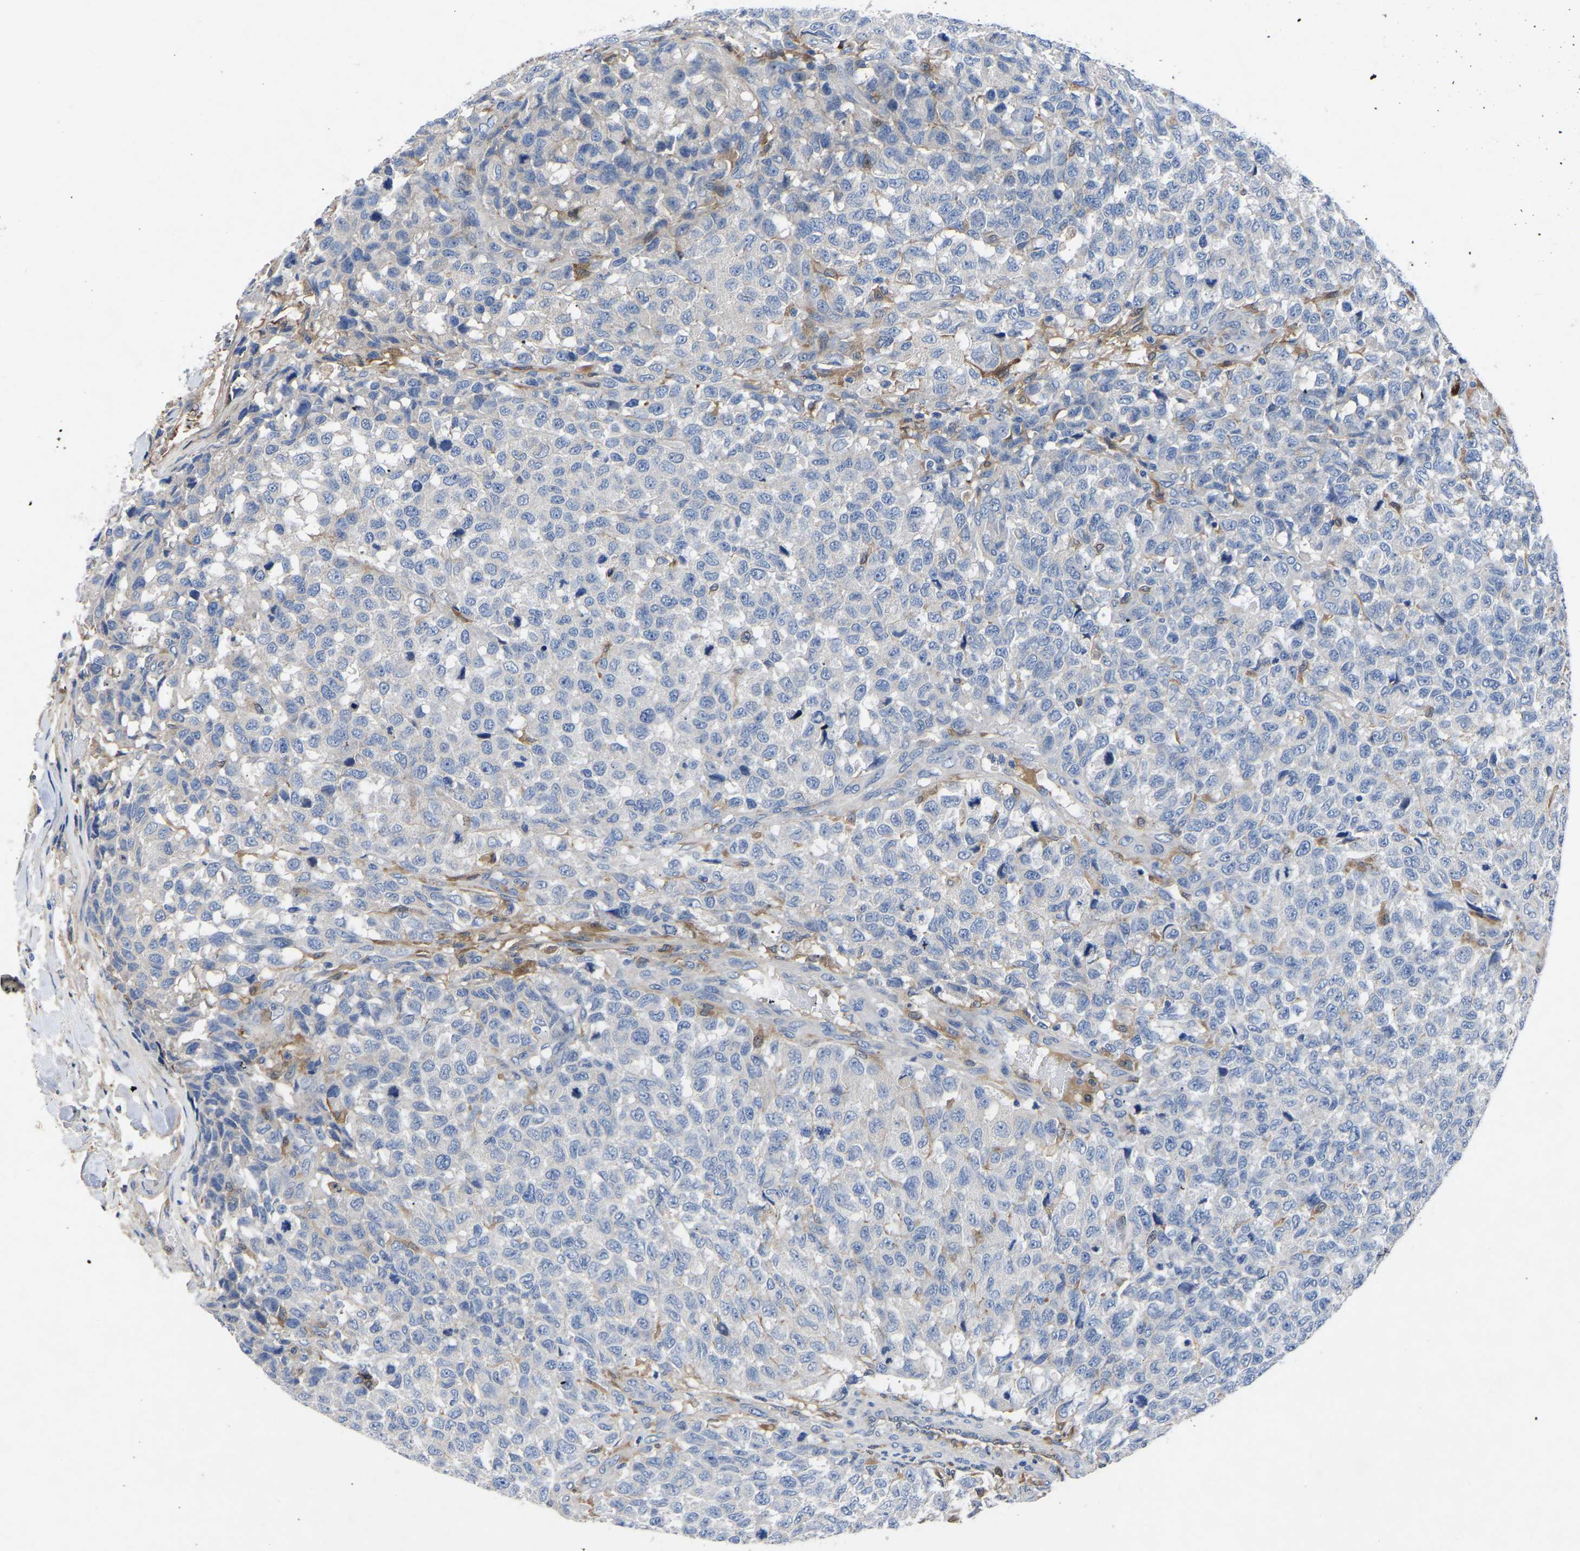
{"staining": {"intensity": "negative", "quantity": "none", "location": "none"}, "tissue": "testis cancer", "cell_type": "Tumor cells", "image_type": "cancer", "snomed": [{"axis": "morphology", "description": "Seminoma, NOS"}, {"axis": "topography", "description": "Testis"}], "caption": "Immunohistochemistry photomicrograph of human testis seminoma stained for a protein (brown), which displays no staining in tumor cells.", "gene": "ATG2B", "patient": {"sex": "male", "age": 59}}